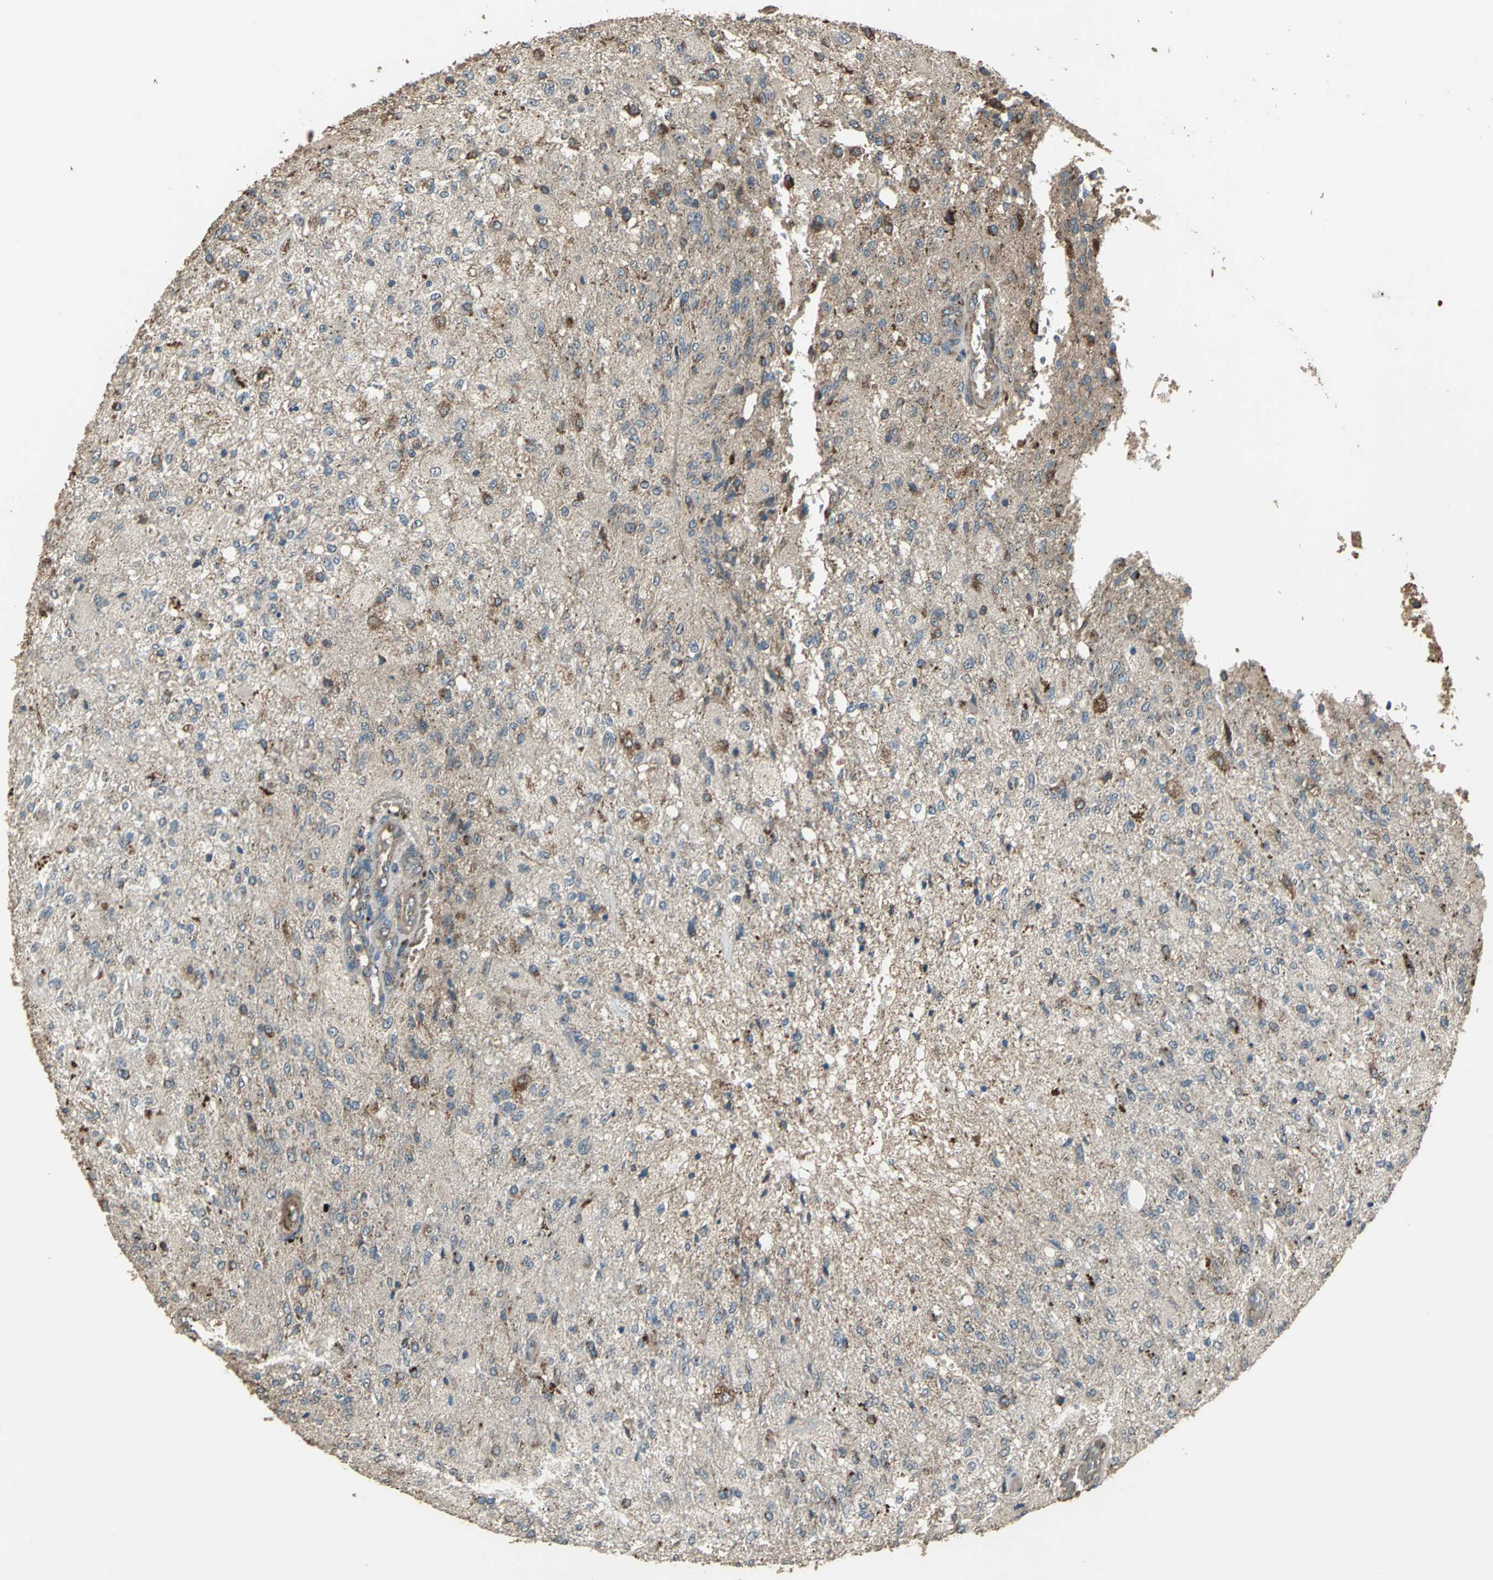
{"staining": {"intensity": "moderate", "quantity": "25%-75%", "location": "cytoplasmic/membranous"}, "tissue": "glioma", "cell_type": "Tumor cells", "image_type": "cancer", "snomed": [{"axis": "morphology", "description": "Normal tissue, NOS"}, {"axis": "morphology", "description": "Glioma, malignant, High grade"}, {"axis": "topography", "description": "Cerebral cortex"}], "caption": "Human high-grade glioma (malignant) stained with a brown dye demonstrates moderate cytoplasmic/membranous positive expression in about 25%-75% of tumor cells.", "gene": "POLRMT", "patient": {"sex": "male", "age": 77}}